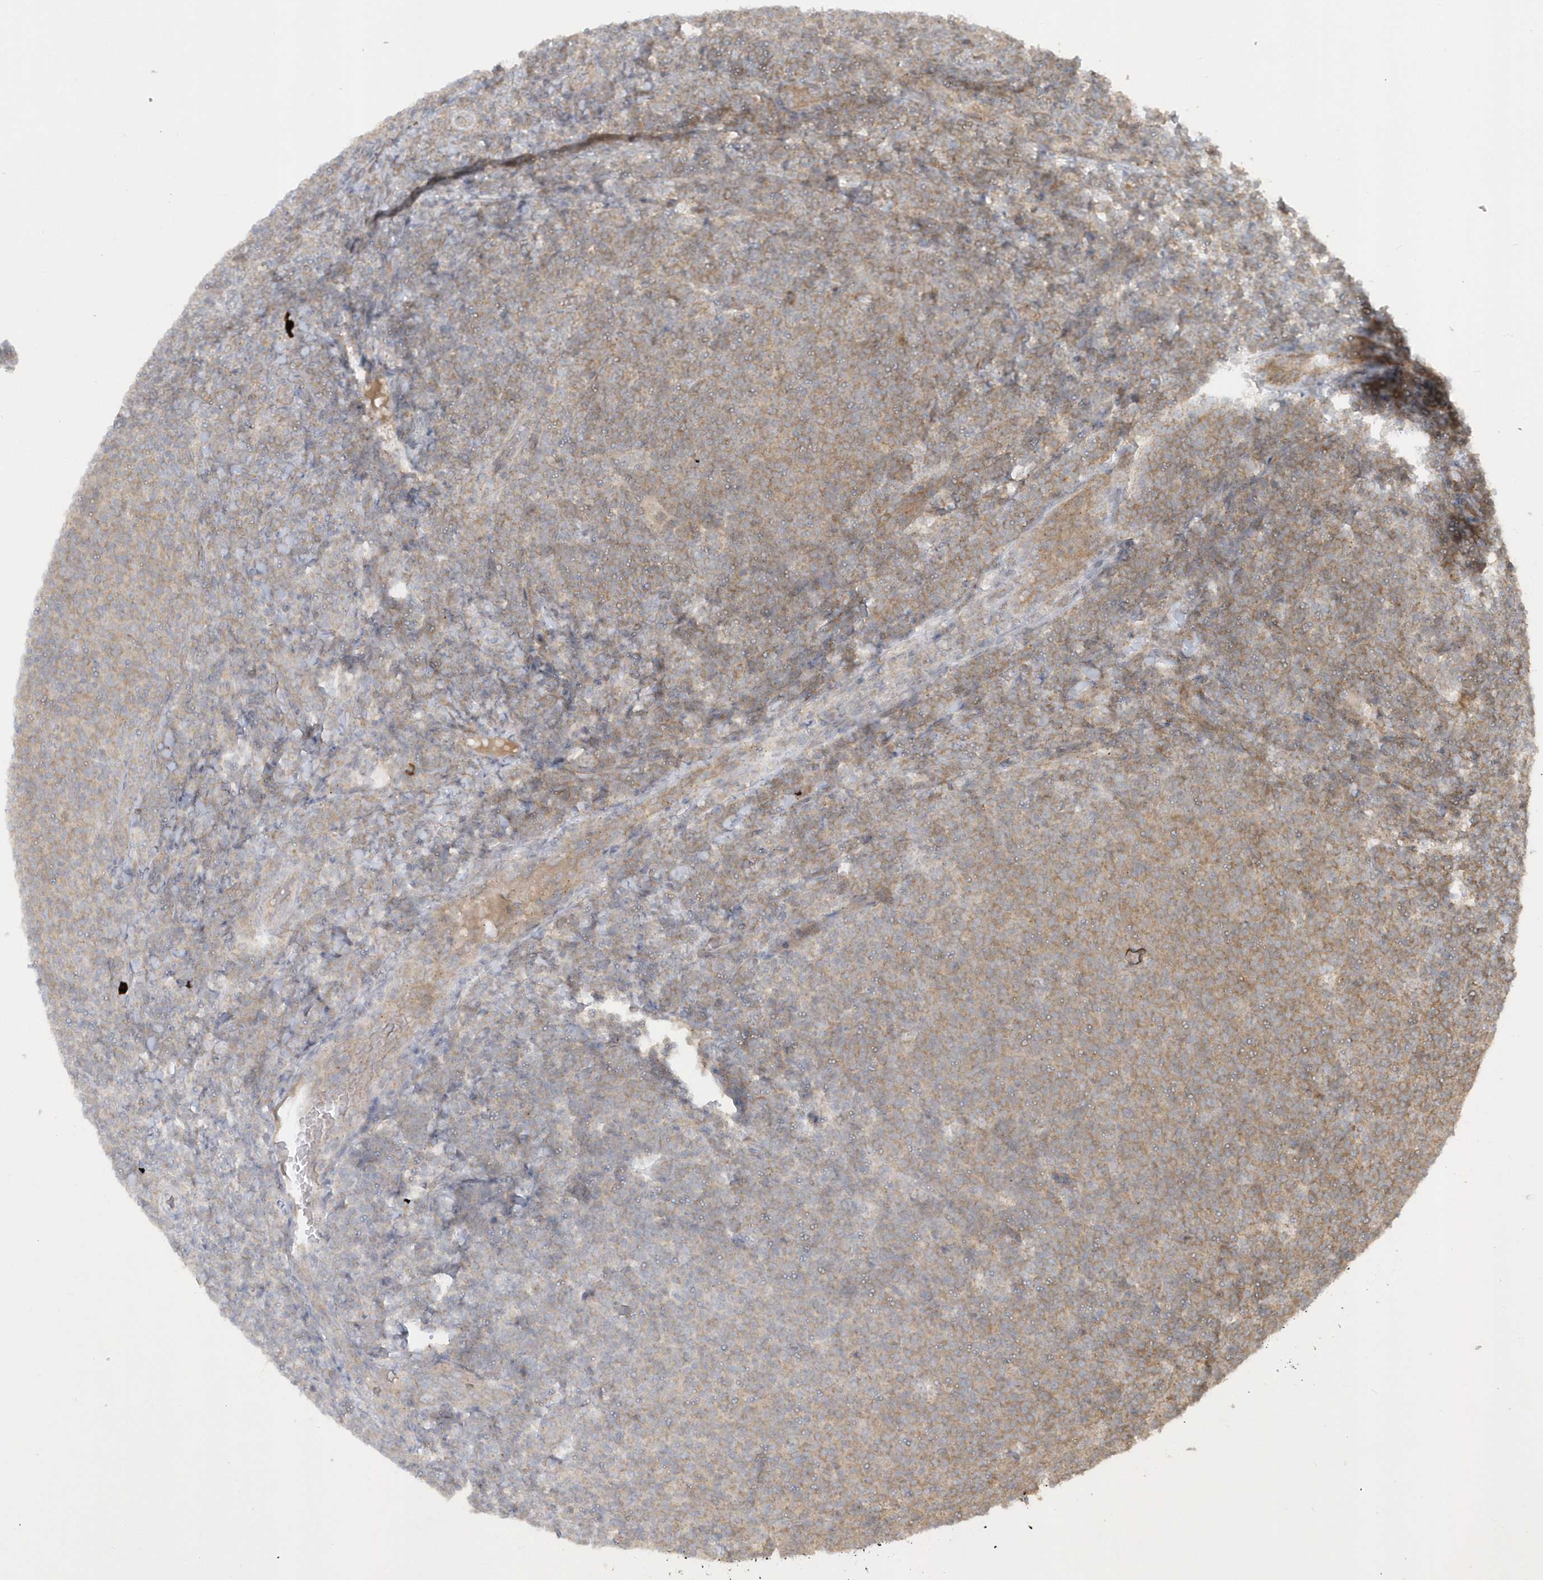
{"staining": {"intensity": "moderate", "quantity": "25%-75%", "location": "cytoplasmic/membranous"}, "tissue": "lymphoma", "cell_type": "Tumor cells", "image_type": "cancer", "snomed": [{"axis": "morphology", "description": "Malignant lymphoma, non-Hodgkin's type, Low grade"}, {"axis": "topography", "description": "Lymph node"}], "caption": "Low-grade malignant lymphoma, non-Hodgkin's type stained with a brown dye reveals moderate cytoplasmic/membranous positive expression in about 25%-75% of tumor cells.", "gene": "STIM2", "patient": {"sex": "male", "age": 66}}